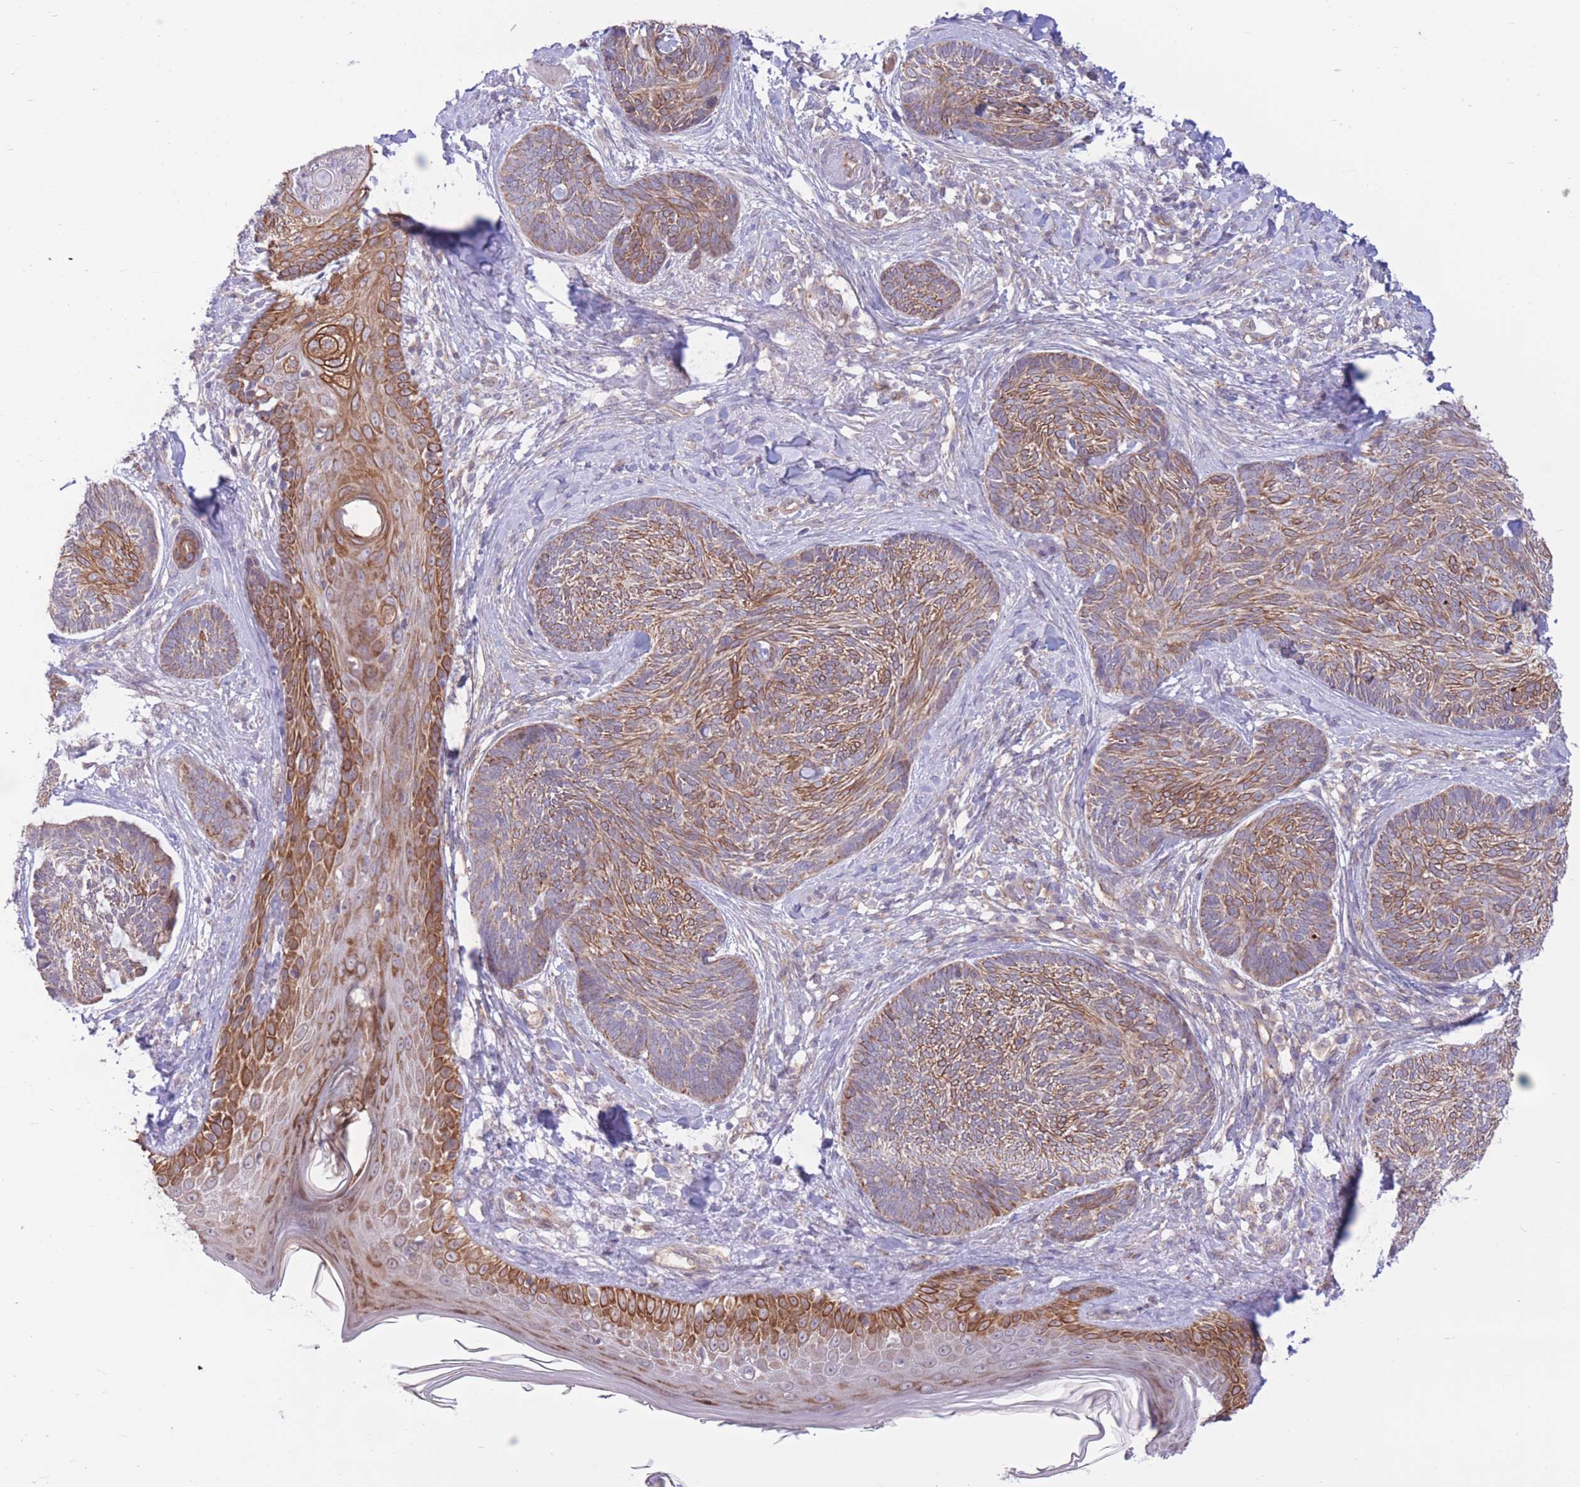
{"staining": {"intensity": "moderate", "quantity": ">75%", "location": "cytoplasmic/membranous"}, "tissue": "skin cancer", "cell_type": "Tumor cells", "image_type": "cancer", "snomed": [{"axis": "morphology", "description": "Basal cell carcinoma"}, {"axis": "topography", "description": "Skin"}], "caption": "Immunohistochemical staining of human skin cancer displays medium levels of moderate cytoplasmic/membranous positivity in approximately >75% of tumor cells.", "gene": "MRPS31", "patient": {"sex": "male", "age": 73}}